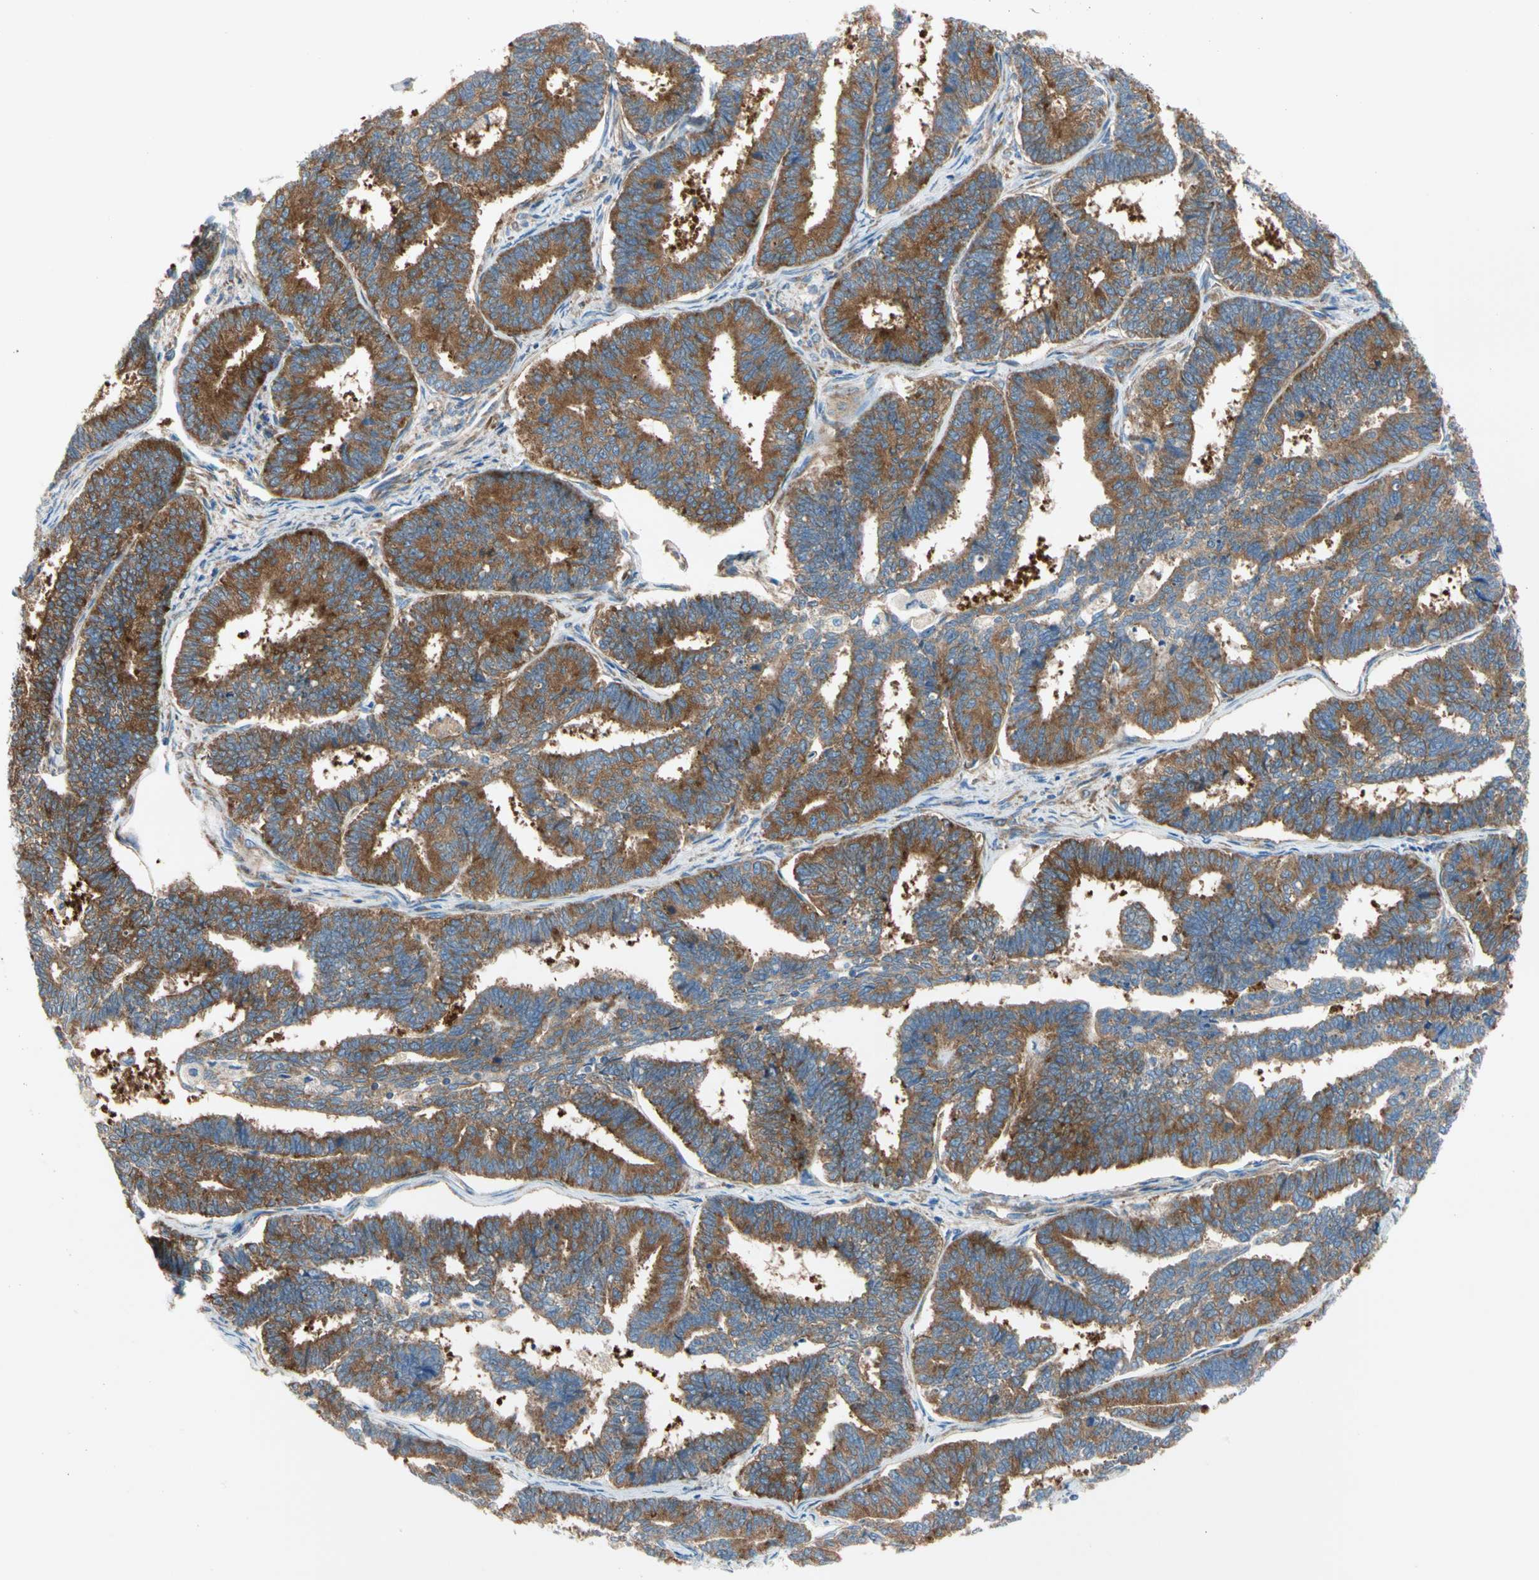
{"staining": {"intensity": "strong", "quantity": ">75%", "location": "cytoplasmic/membranous"}, "tissue": "endometrial cancer", "cell_type": "Tumor cells", "image_type": "cancer", "snomed": [{"axis": "morphology", "description": "Adenocarcinoma, NOS"}, {"axis": "topography", "description": "Endometrium"}], "caption": "The image shows a brown stain indicating the presence of a protein in the cytoplasmic/membranous of tumor cells in adenocarcinoma (endometrial).", "gene": "GPHN", "patient": {"sex": "female", "age": 70}}